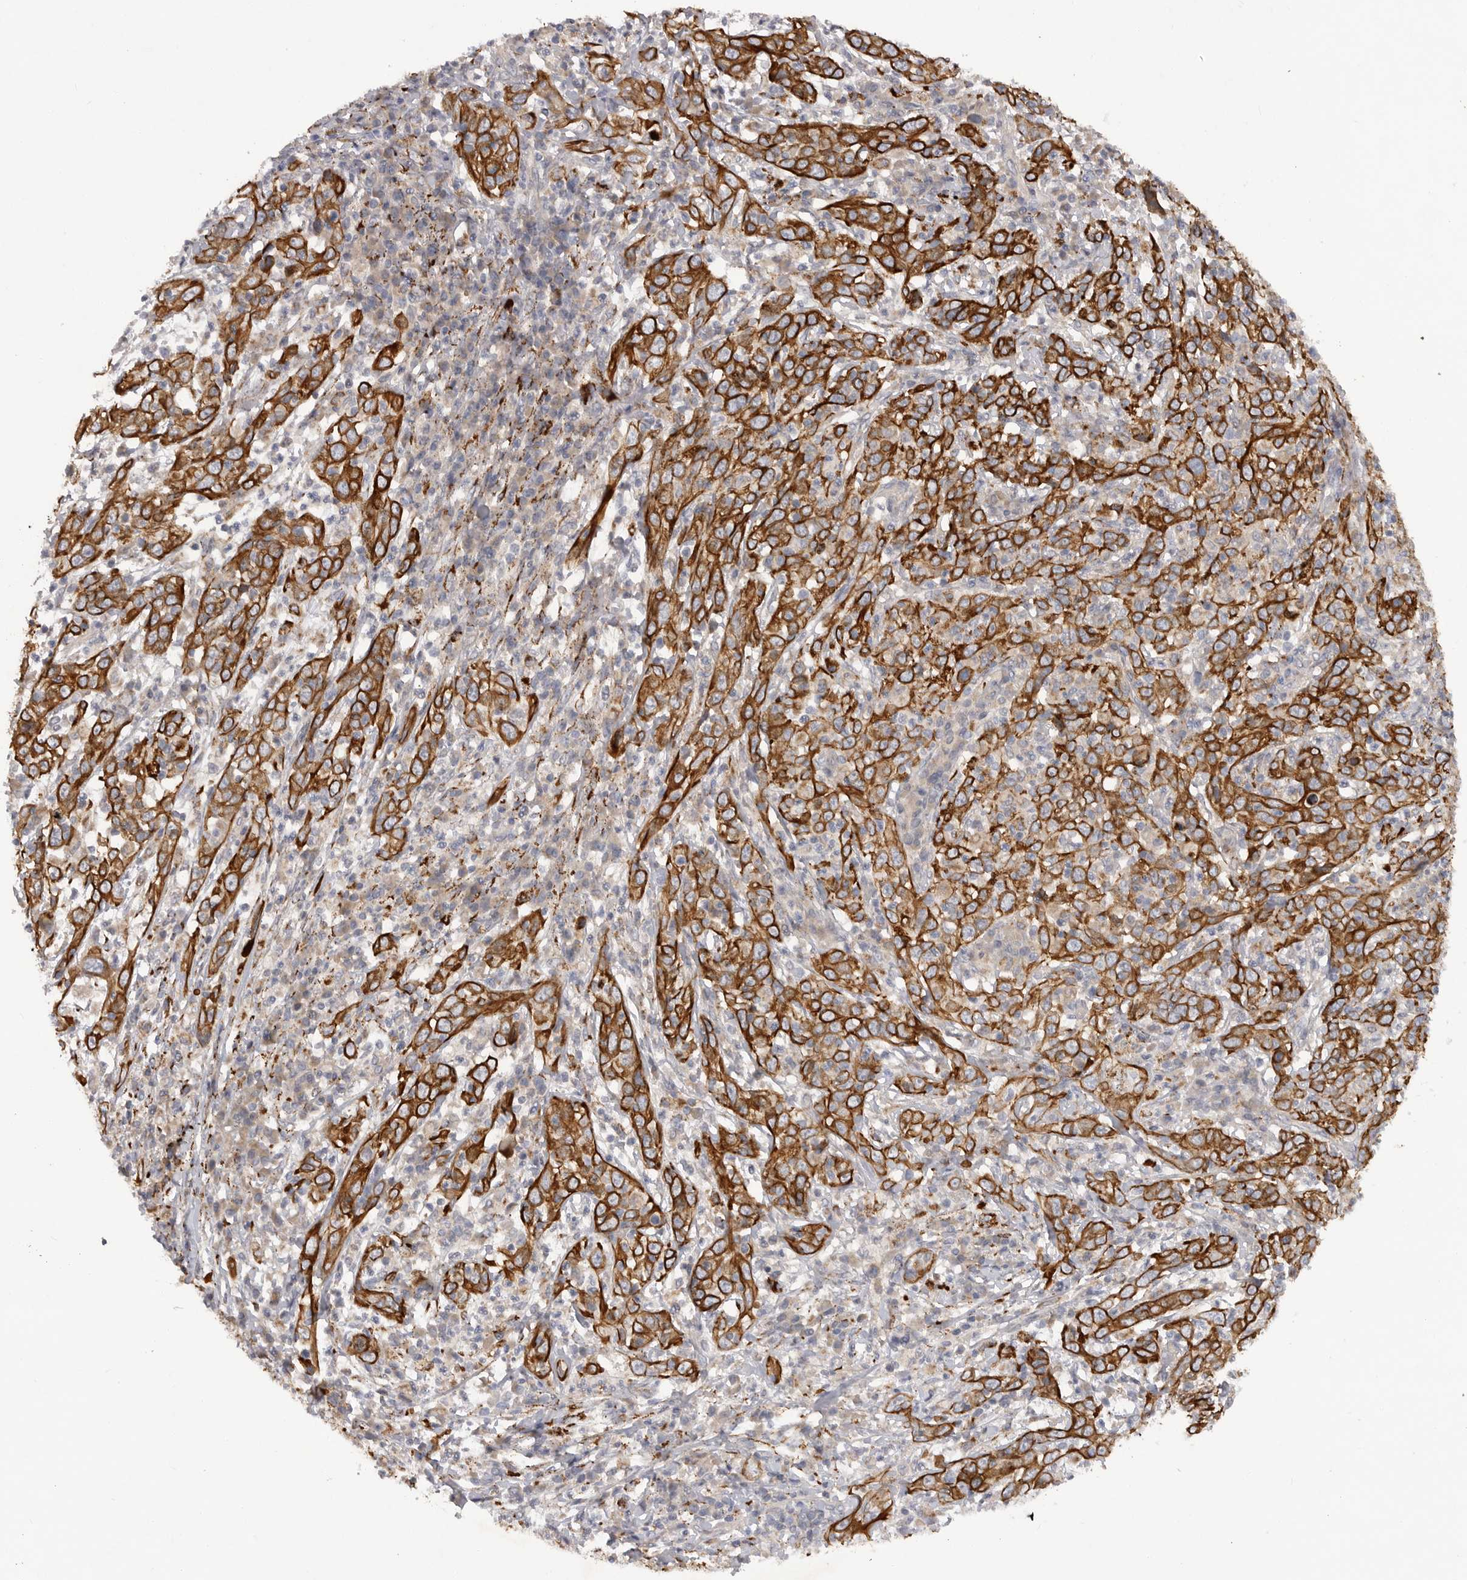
{"staining": {"intensity": "strong", "quantity": ">75%", "location": "cytoplasmic/membranous"}, "tissue": "cervical cancer", "cell_type": "Tumor cells", "image_type": "cancer", "snomed": [{"axis": "morphology", "description": "Squamous cell carcinoma, NOS"}, {"axis": "topography", "description": "Cervix"}], "caption": "Strong cytoplasmic/membranous expression is identified in about >75% of tumor cells in cervical cancer. The protein is stained brown, and the nuclei are stained in blue (DAB IHC with brightfield microscopy, high magnification).", "gene": "DHDDS", "patient": {"sex": "female", "age": 46}}